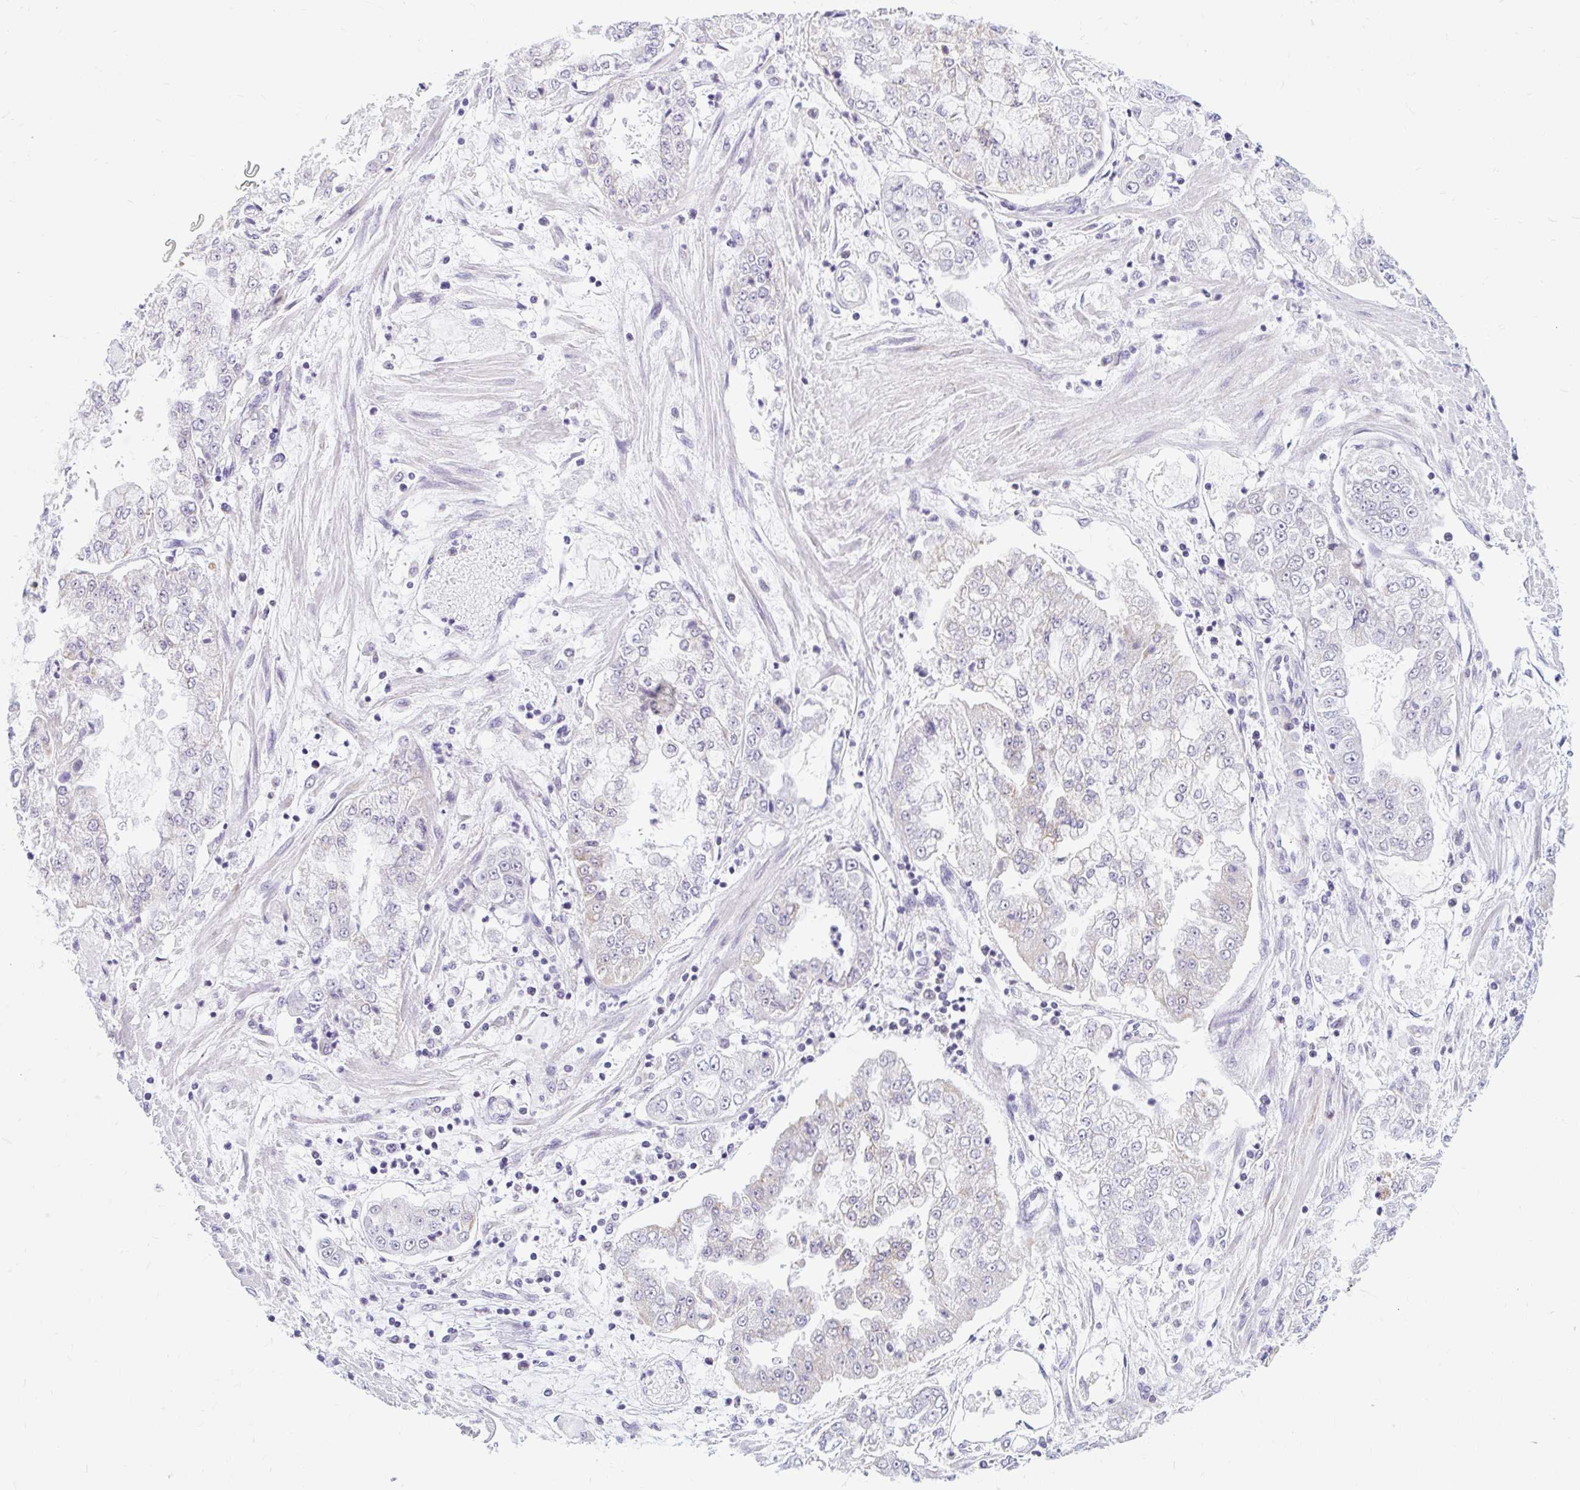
{"staining": {"intensity": "negative", "quantity": "none", "location": "none"}, "tissue": "stomach cancer", "cell_type": "Tumor cells", "image_type": "cancer", "snomed": [{"axis": "morphology", "description": "Adenocarcinoma, NOS"}, {"axis": "topography", "description": "Stomach"}], "caption": "IHC micrograph of neoplastic tissue: stomach cancer (adenocarcinoma) stained with DAB shows no significant protein positivity in tumor cells.", "gene": "ITPK1", "patient": {"sex": "male", "age": 76}}